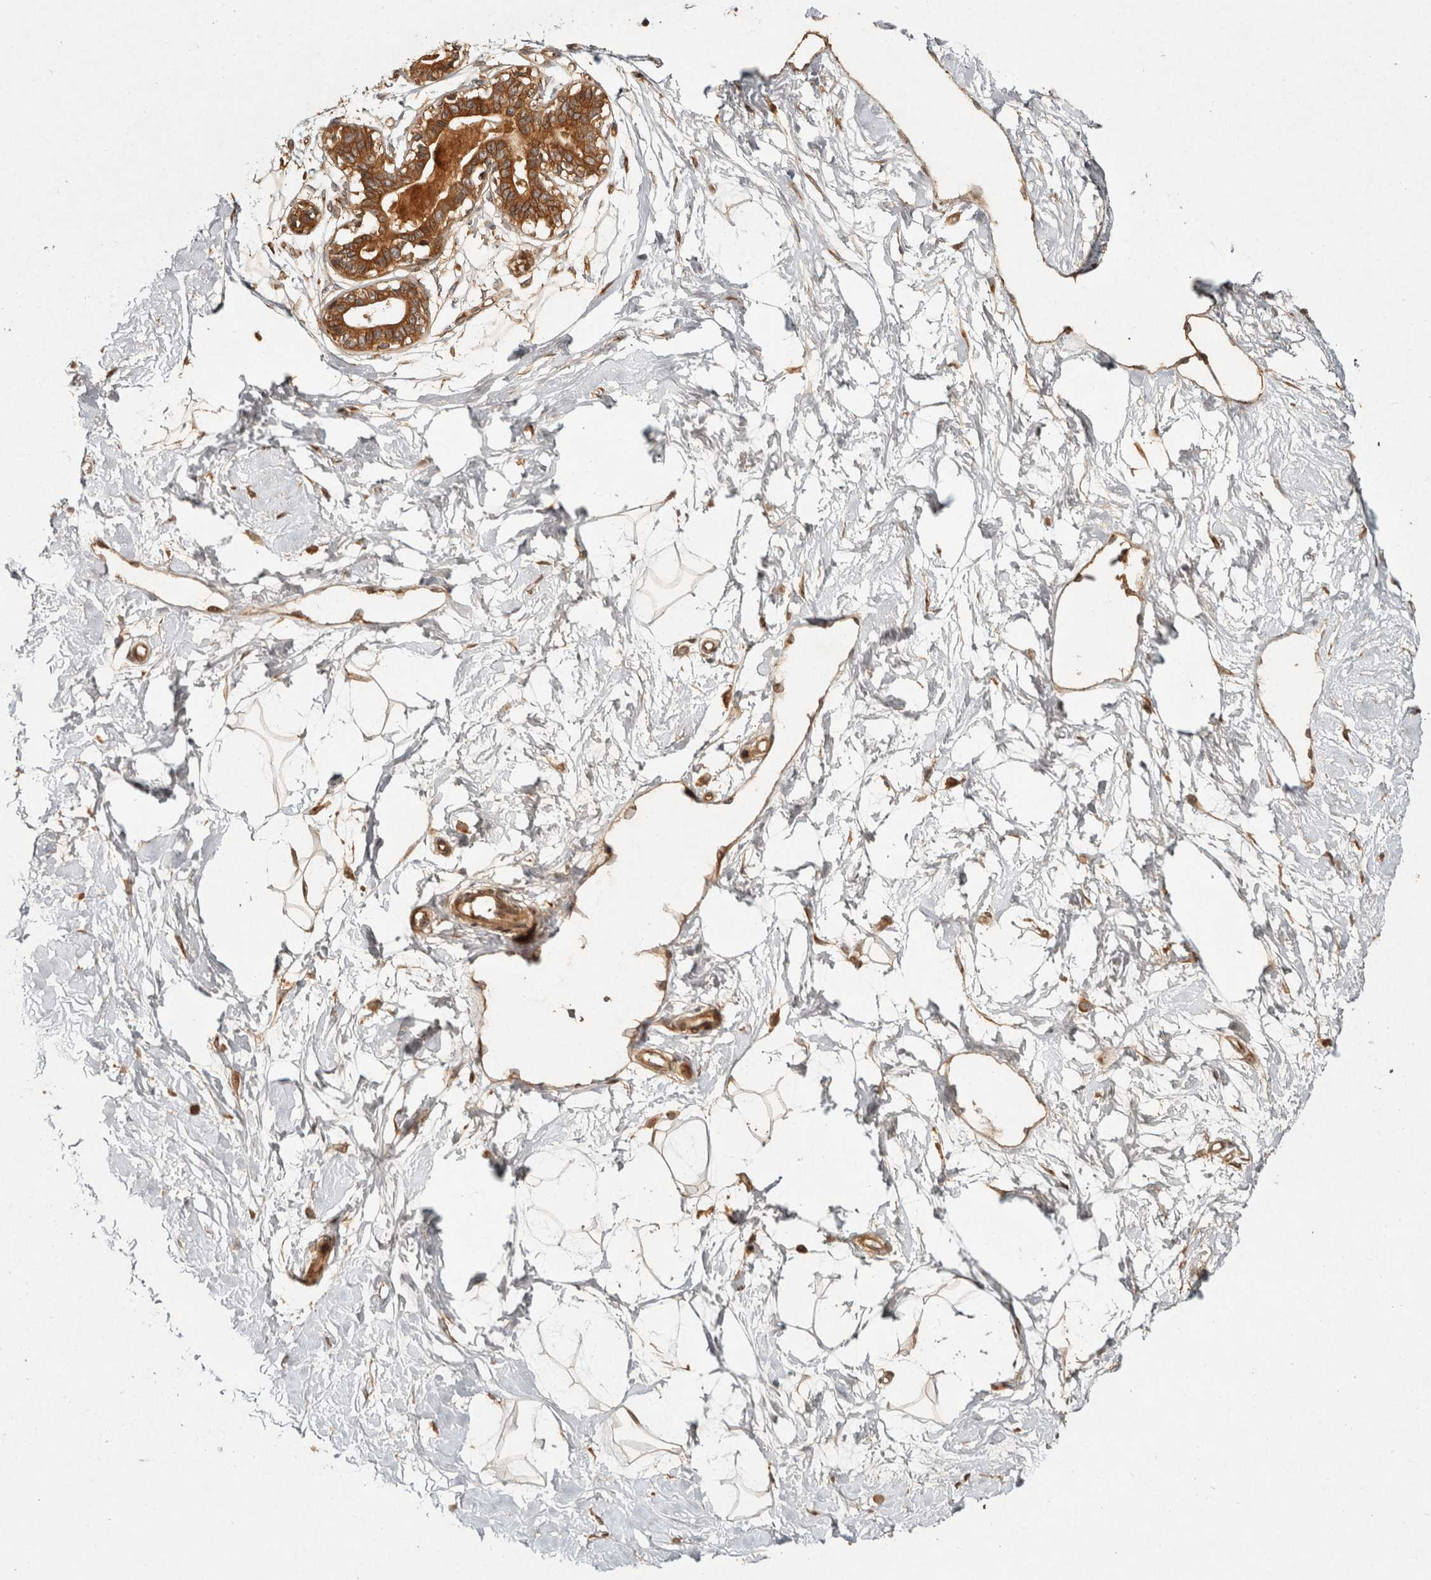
{"staining": {"intensity": "moderate", "quantity": ">75%", "location": "cytoplasmic/membranous"}, "tissue": "breast", "cell_type": "Adipocytes", "image_type": "normal", "snomed": [{"axis": "morphology", "description": "Normal tissue, NOS"}, {"axis": "topography", "description": "Breast"}], "caption": "Immunohistochemical staining of normal human breast shows moderate cytoplasmic/membranous protein positivity in about >75% of adipocytes. The staining was performed using DAB (3,3'-diaminobenzidine), with brown indicating positive protein expression. Nuclei are stained blue with hematoxylin.", "gene": "CAMSAP2", "patient": {"sex": "female", "age": 45}}